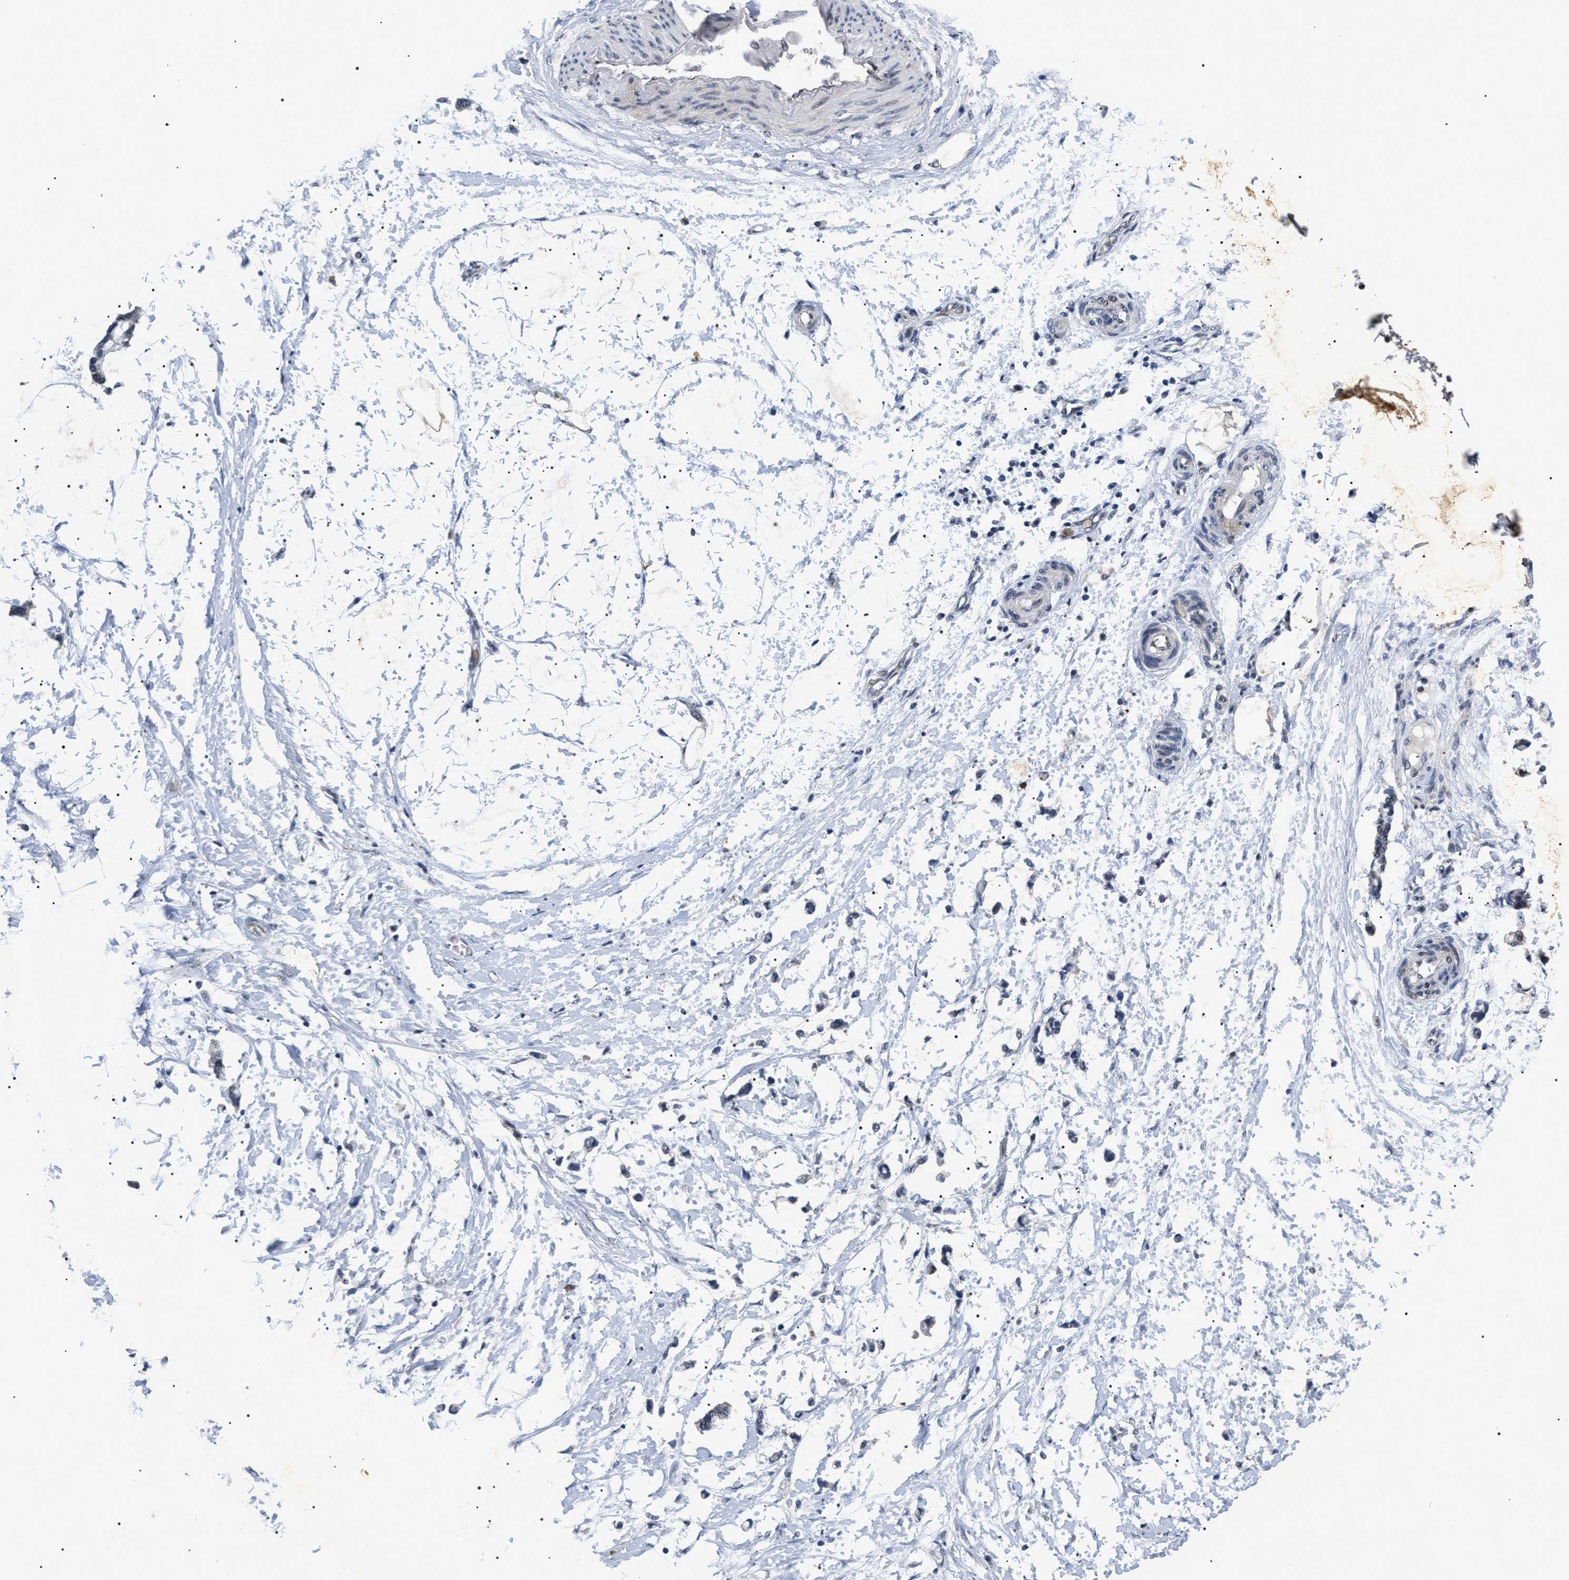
{"staining": {"intensity": "weak", "quantity": "25%-75%", "location": "cytoplasmic/membranous"}, "tissue": "adipose tissue", "cell_type": "Adipocytes", "image_type": "normal", "snomed": [{"axis": "morphology", "description": "Normal tissue, NOS"}, {"axis": "morphology", "description": "Adenocarcinoma, NOS"}, {"axis": "topography", "description": "Colon"}, {"axis": "topography", "description": "Peripheral nerve tissue"}], "caption": "A micrograph of adipose tissue stained for a protein displays weak cytoplasmic/membranous brown staining in adipocytes.", "gene": "ANP32E", "patient": {"sex": "male", "age": 14}}